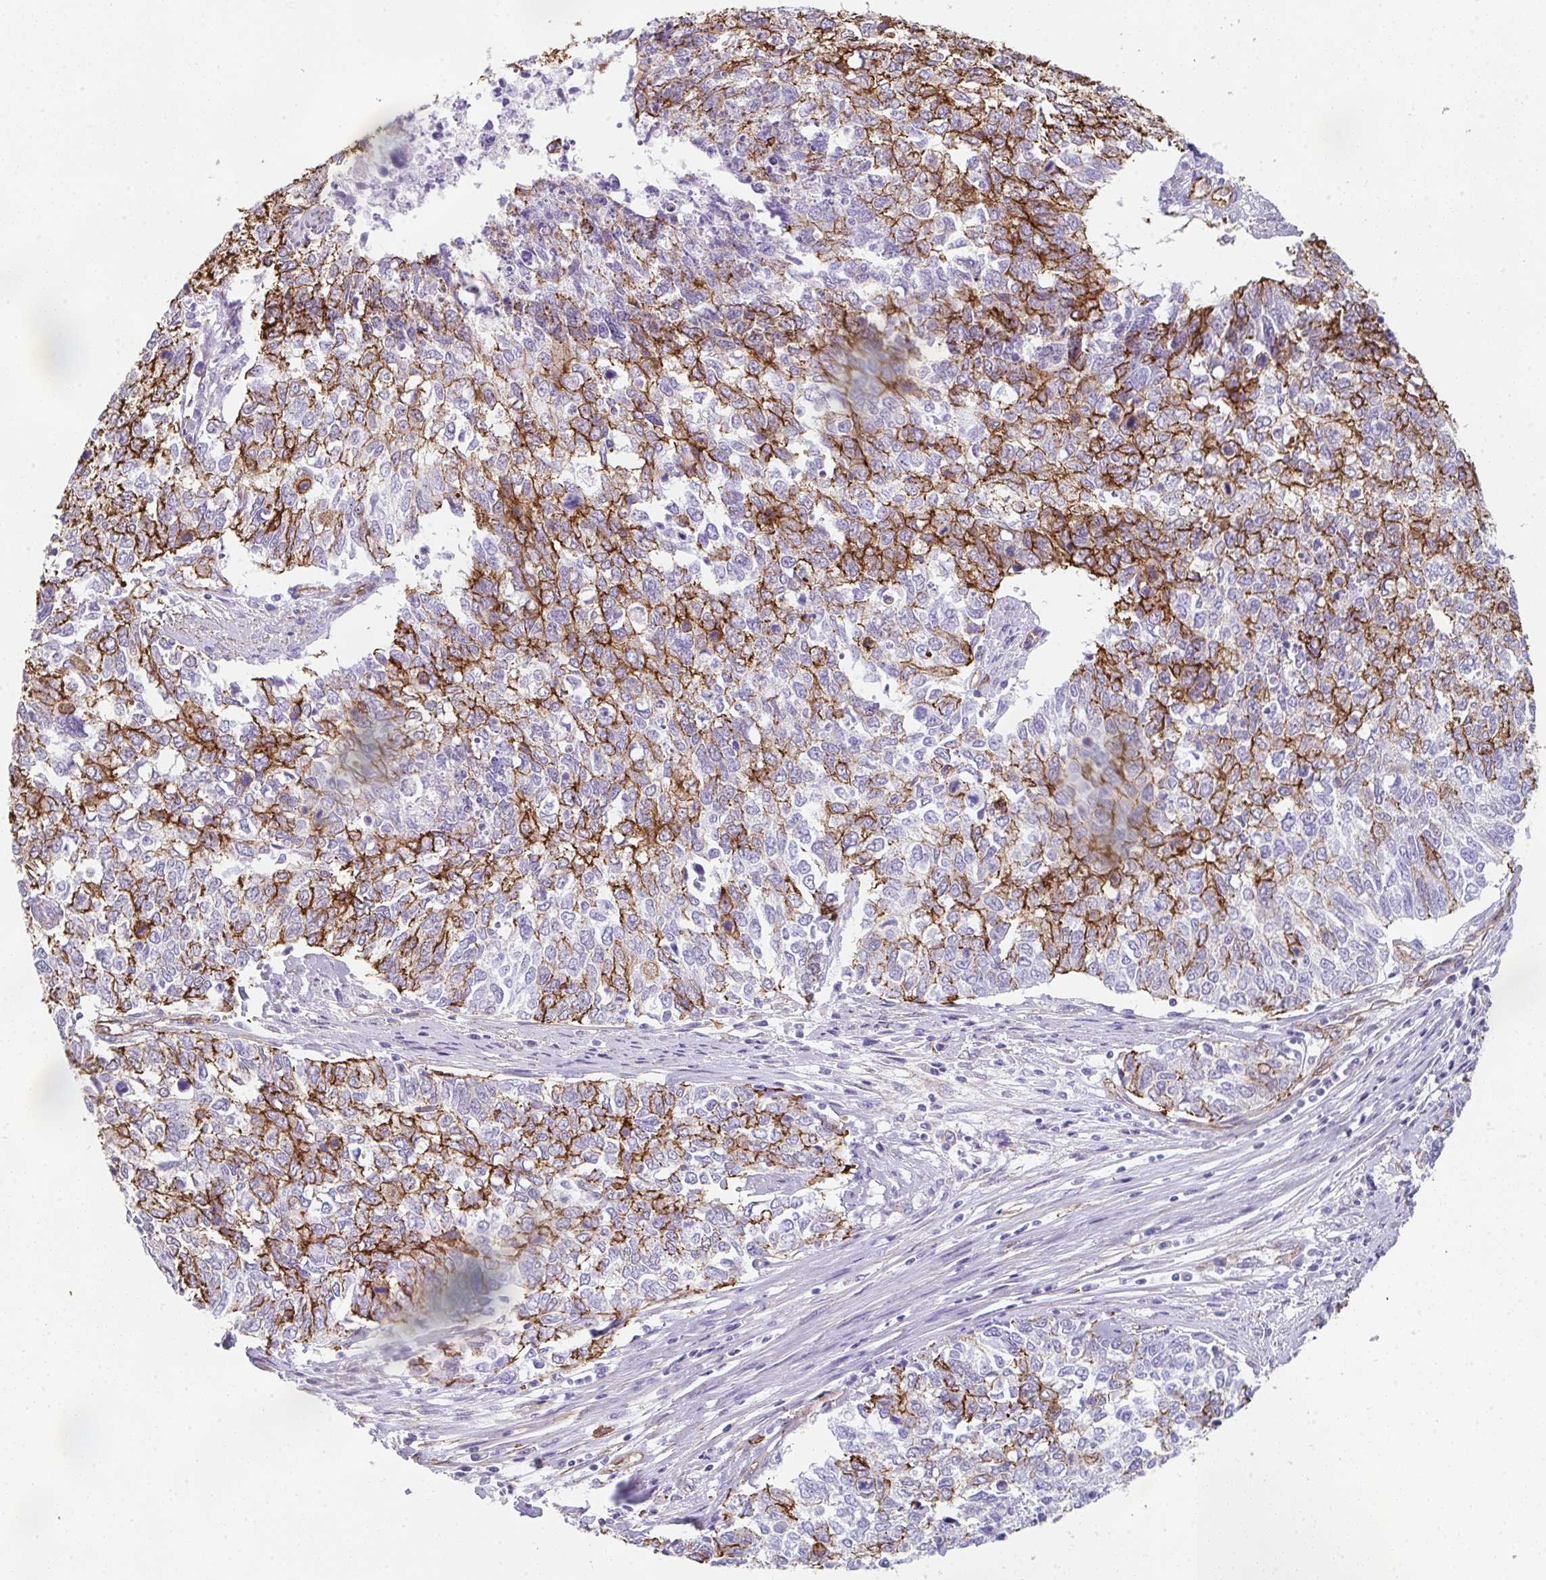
{"staining": {"intensity": "strong", "quantity": ">75%", "location": "cytoplasmic/membranous"}, "tissue": "cervical cancer", "cell_type": "Tumor cells", "image_type": "cancer", "snomed": [{"axis": "morphology", "description": "Adenocarcinoma, NOS"}, {"axis": "topography", "description": "Cervix"}], "caption": "IHC photomicrograph of human cervical cancer stained for a protein (brown), which shows high levels of strong cytoplasmic/membranous positivity in approximately >75% of tumor cells.", "gene": "DBN1", "patient": {"sex": "female", "age": 63}}